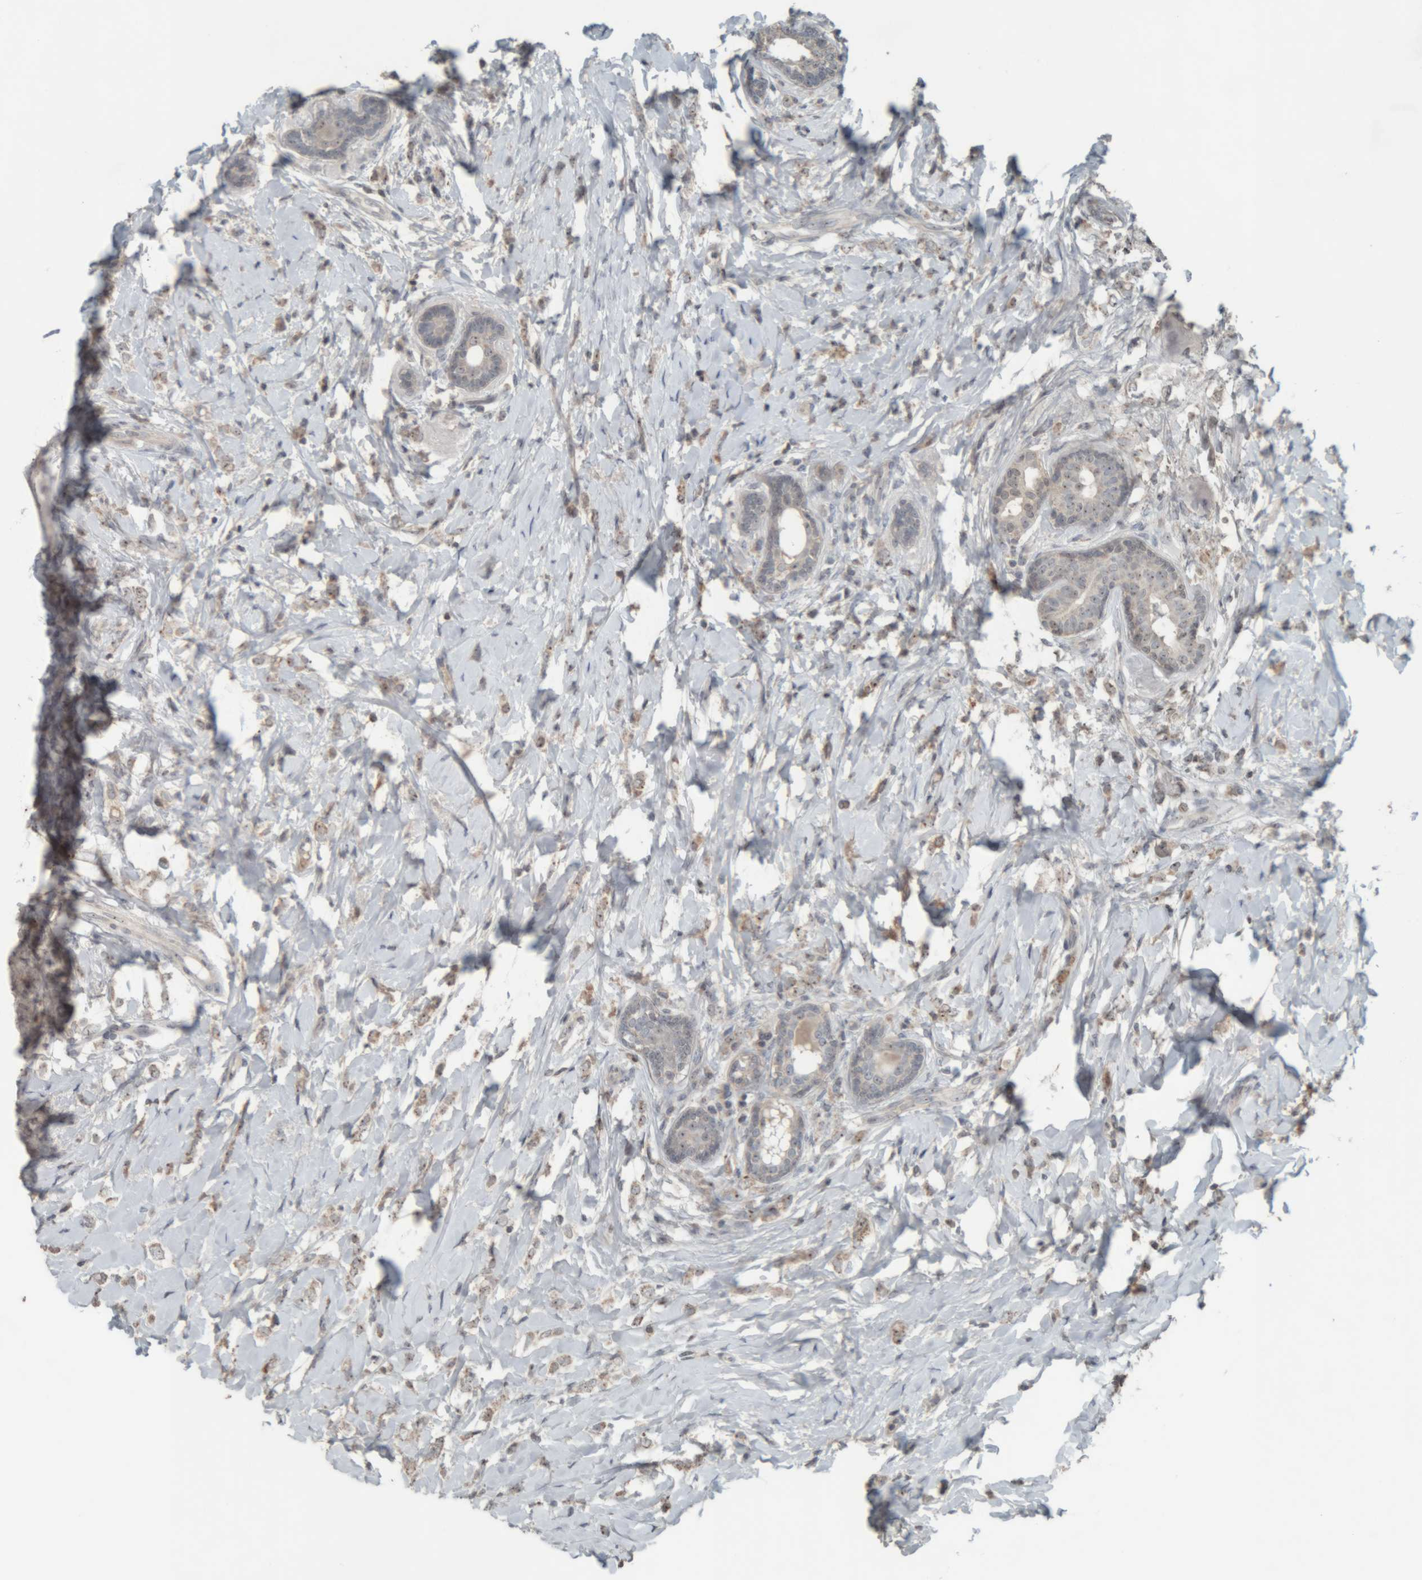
{"staining": {"intensity": "weak", "quantity": ">75%", "location": "cytoplasmic/membranous,nuclear"}, "tissue": "breast cancer", "cell_type": "Tumor cells", "image_type": "cancer", "snomed": [{"axis": "morphology", "description": "Normal tissue, NOS"}, {"axis": "morphology", "description": "Lobular carcinoma"}, {"axis": "topography", "description": "Breast"}], "caption": "Protein analysis of breast cancer (lobular carcinoma) tissue exhibits weak cytoplasmic/membranous and nuclear staining in approximately >75% of tumor cells.", "gene": "RPF1", "patient": {"sex": "female", "age": 47}}